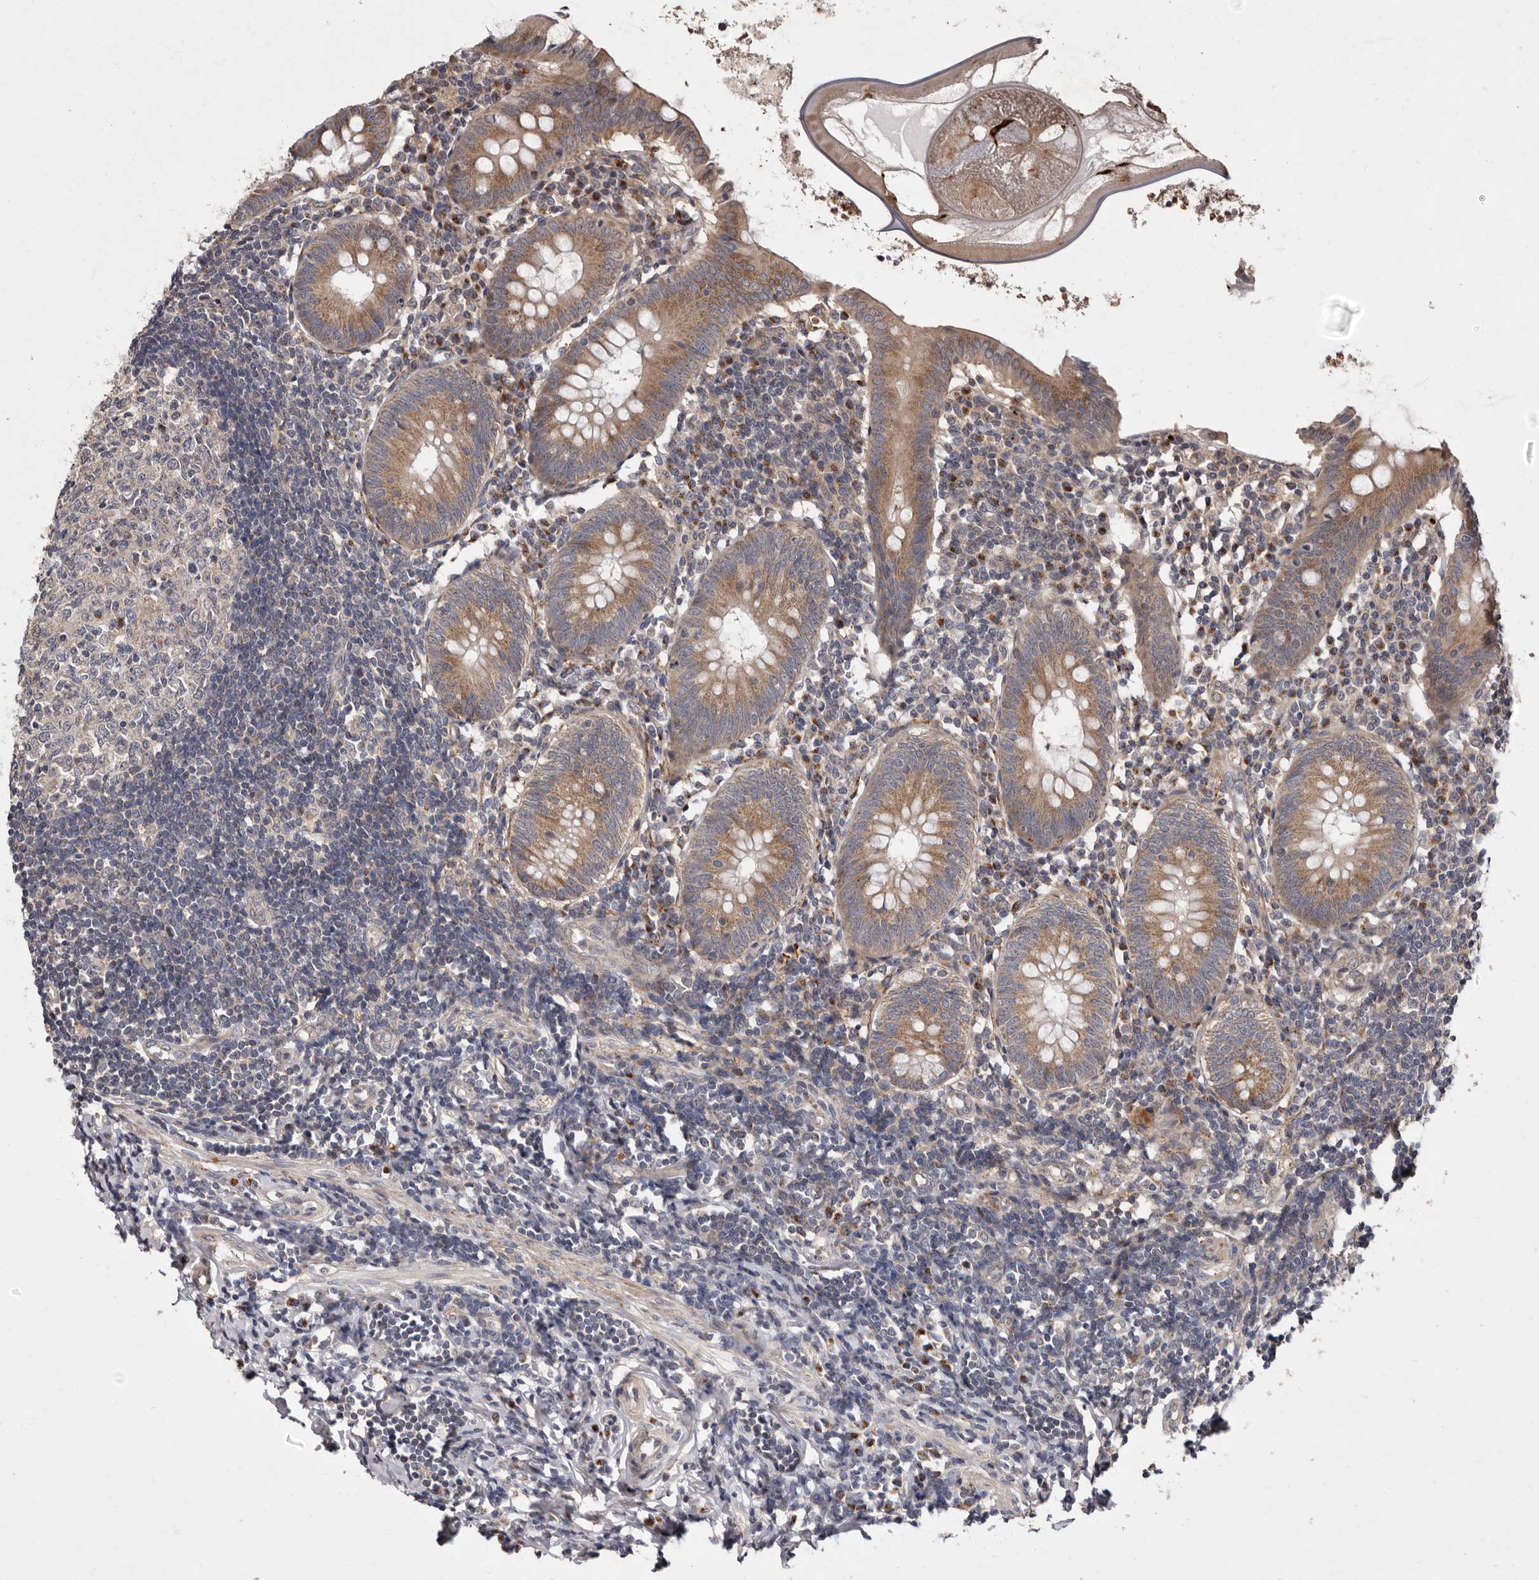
{"staining": {"intensity": "moderate", "quantity": ">75%", "location": "cytoplasmic/membranous"}, "tissue": "appendix", "cell_type": "Glandular cells", "image_type": "normal", "snomed": [{"axis": "morphology", "description": "Normal tissue, NOS"}, {"axis": "topography", "description": "Appendix"}], "caption": "Appendix was stained to show a protein in brown. There is medium levels of moderate cytoplasmic/membranous staining in about >75% of glandular cells. (Stains: DAB (3,3'-diaminobenzidine) in brown, nuclei in blue, Microscopy: brightfield microscopy at high magnification).", "gene": "FLAD1", "patient": {"sex": "female", "age": 54}}